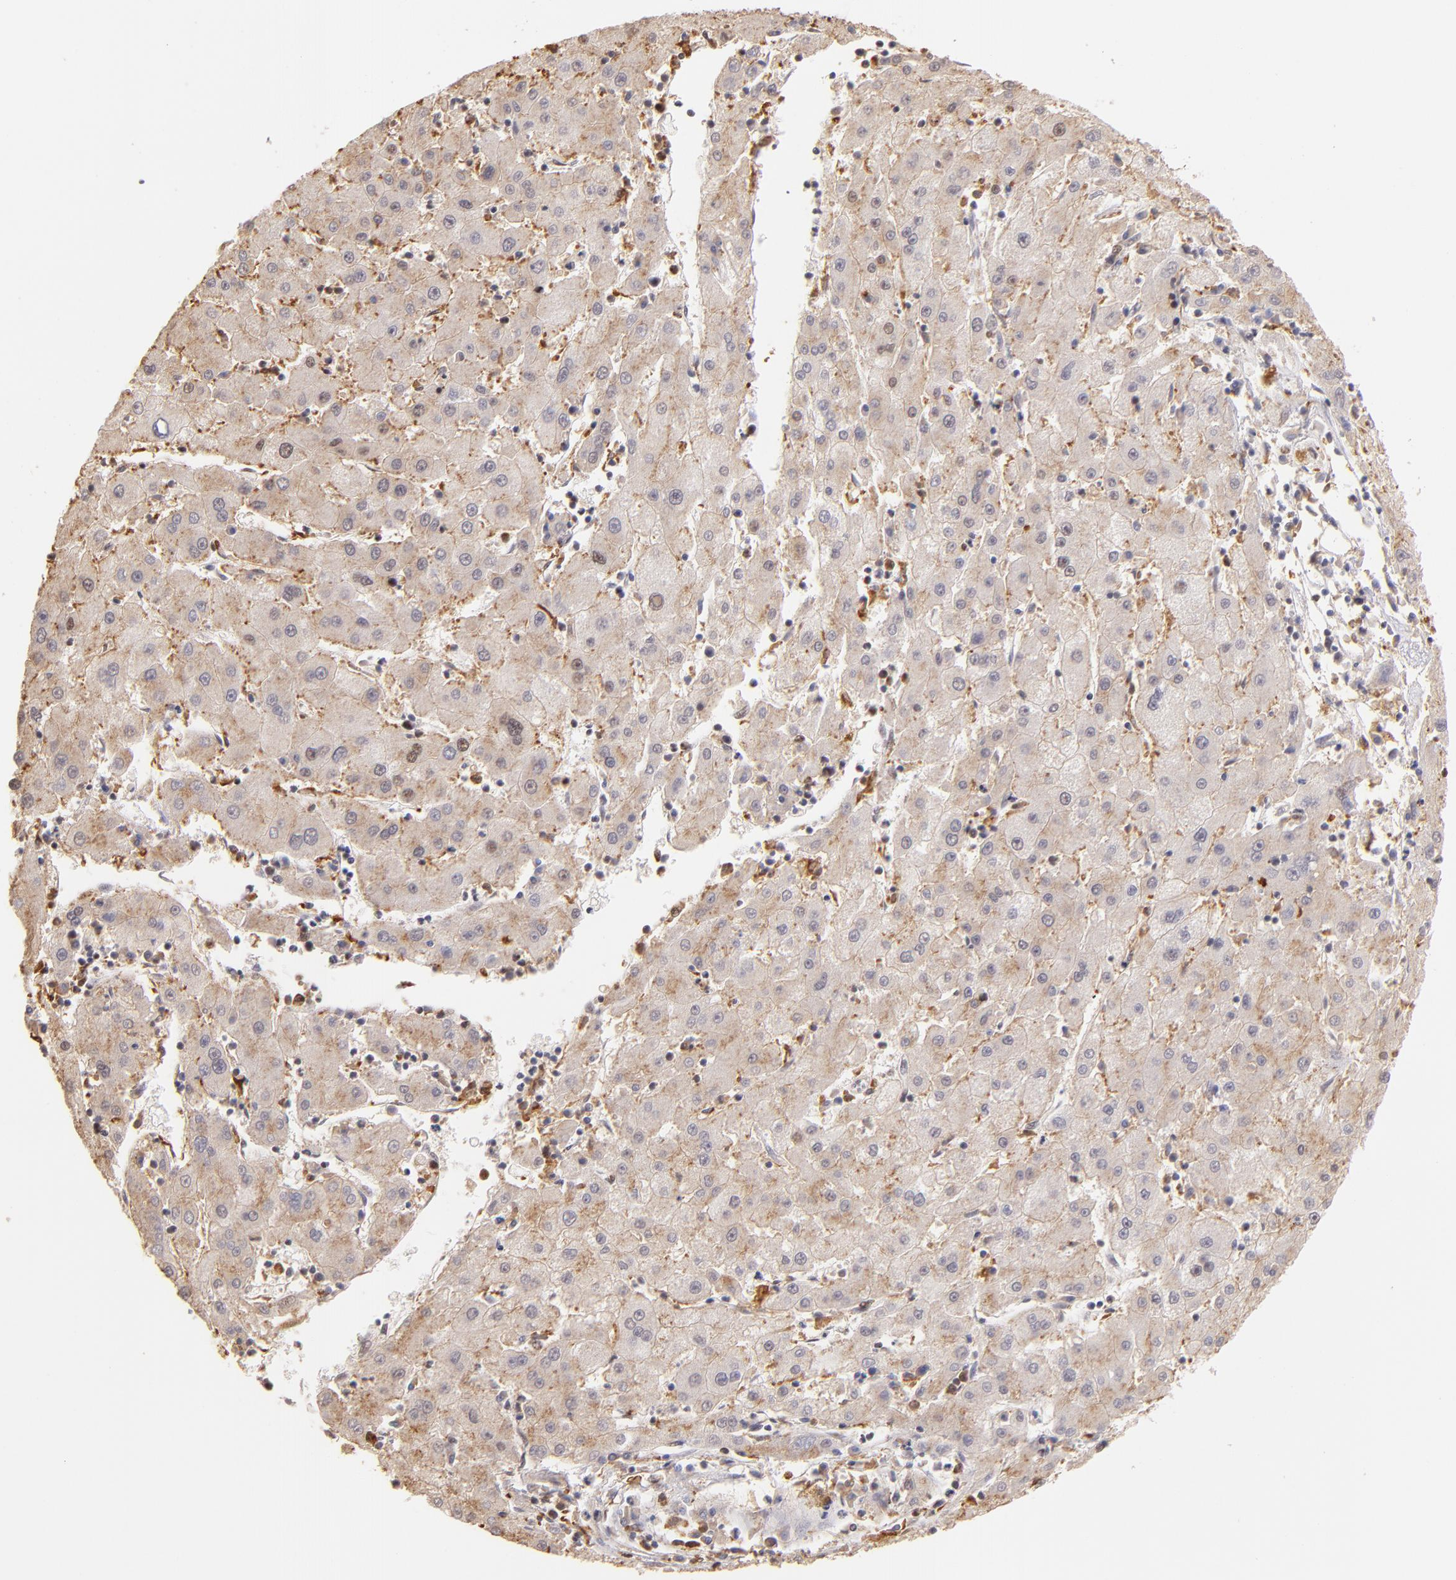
{"staining": {"intensity": "weak", "quantity": ">75%", "location": "cytoplasmic/membranous"}, "tissue": "liver cancer", "cell_type": "Tumor cells", "image_type": "cancer", "snomed": [{"axis": "morphology", "description": "Carcinoma, Hepatocellular, NOS"}, {"axis": "topography", "description": "Liver"}], "caption": "This is an image of IHC staining of hepatocellular carcinoma (liver), which shows weak staining in the cytoplasmic/membranous of tumor cells.", "gene": "SP1", "patient": {"sex": "male", "age": 72}}